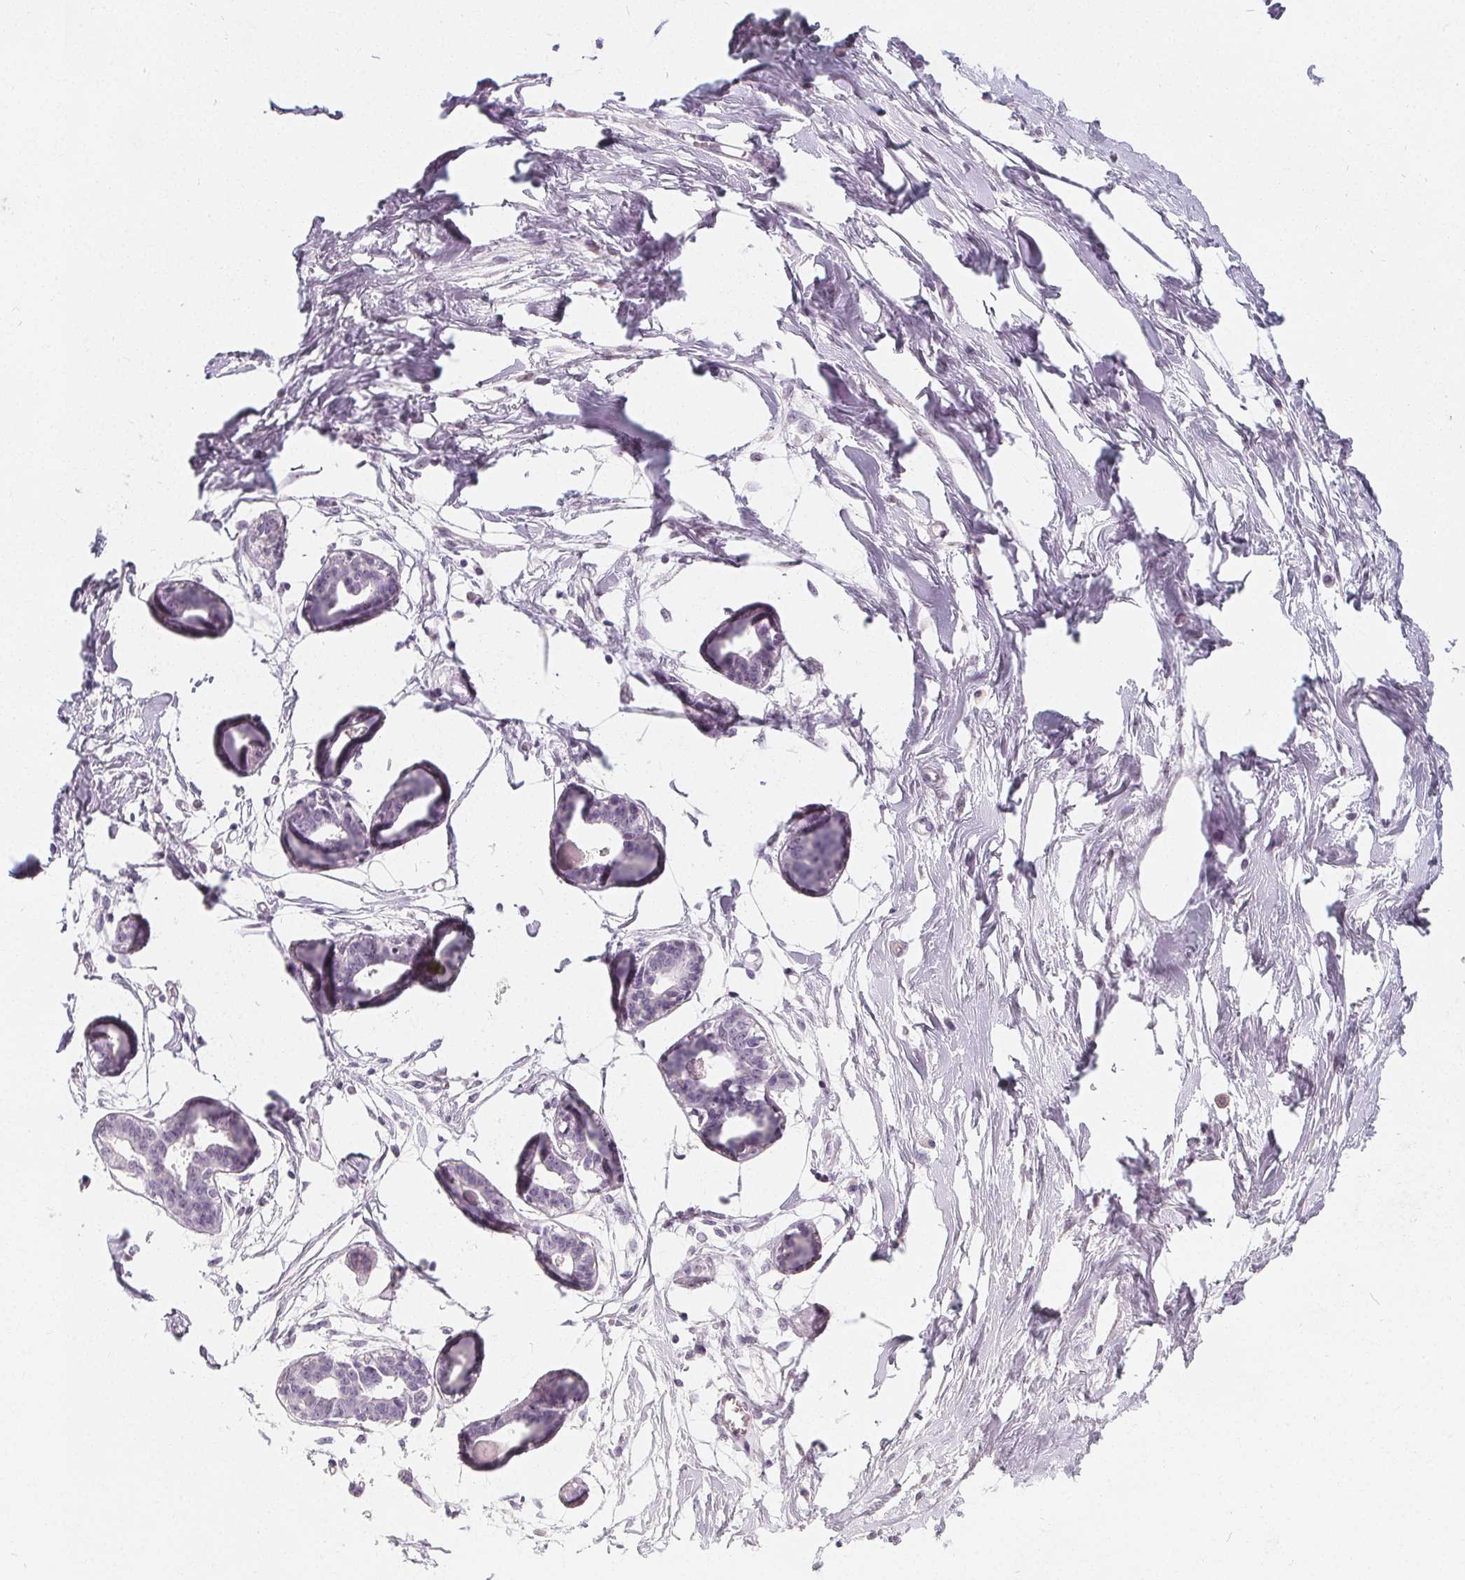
{"staining": {"intensity": "negative", "quantity": "none", "location": "none"}, "tissue": "breast", "cell_type": "Adipocytes", "image_type": "normal", "snomed": [{"axis": "morphology", "description": "Normal tissue, NOS"}, {"axis": "topography", "description": "Breast"}], "caption": "IHC image of normal human breast stained for a protein (brown), which shows no expression in adipocytes. The staining is performed using DAB brown chromogen with nuclei counter-stained in using hematoxylin.", "gene": "DBX2", "patient": {"sex": "female", "age": 45}}